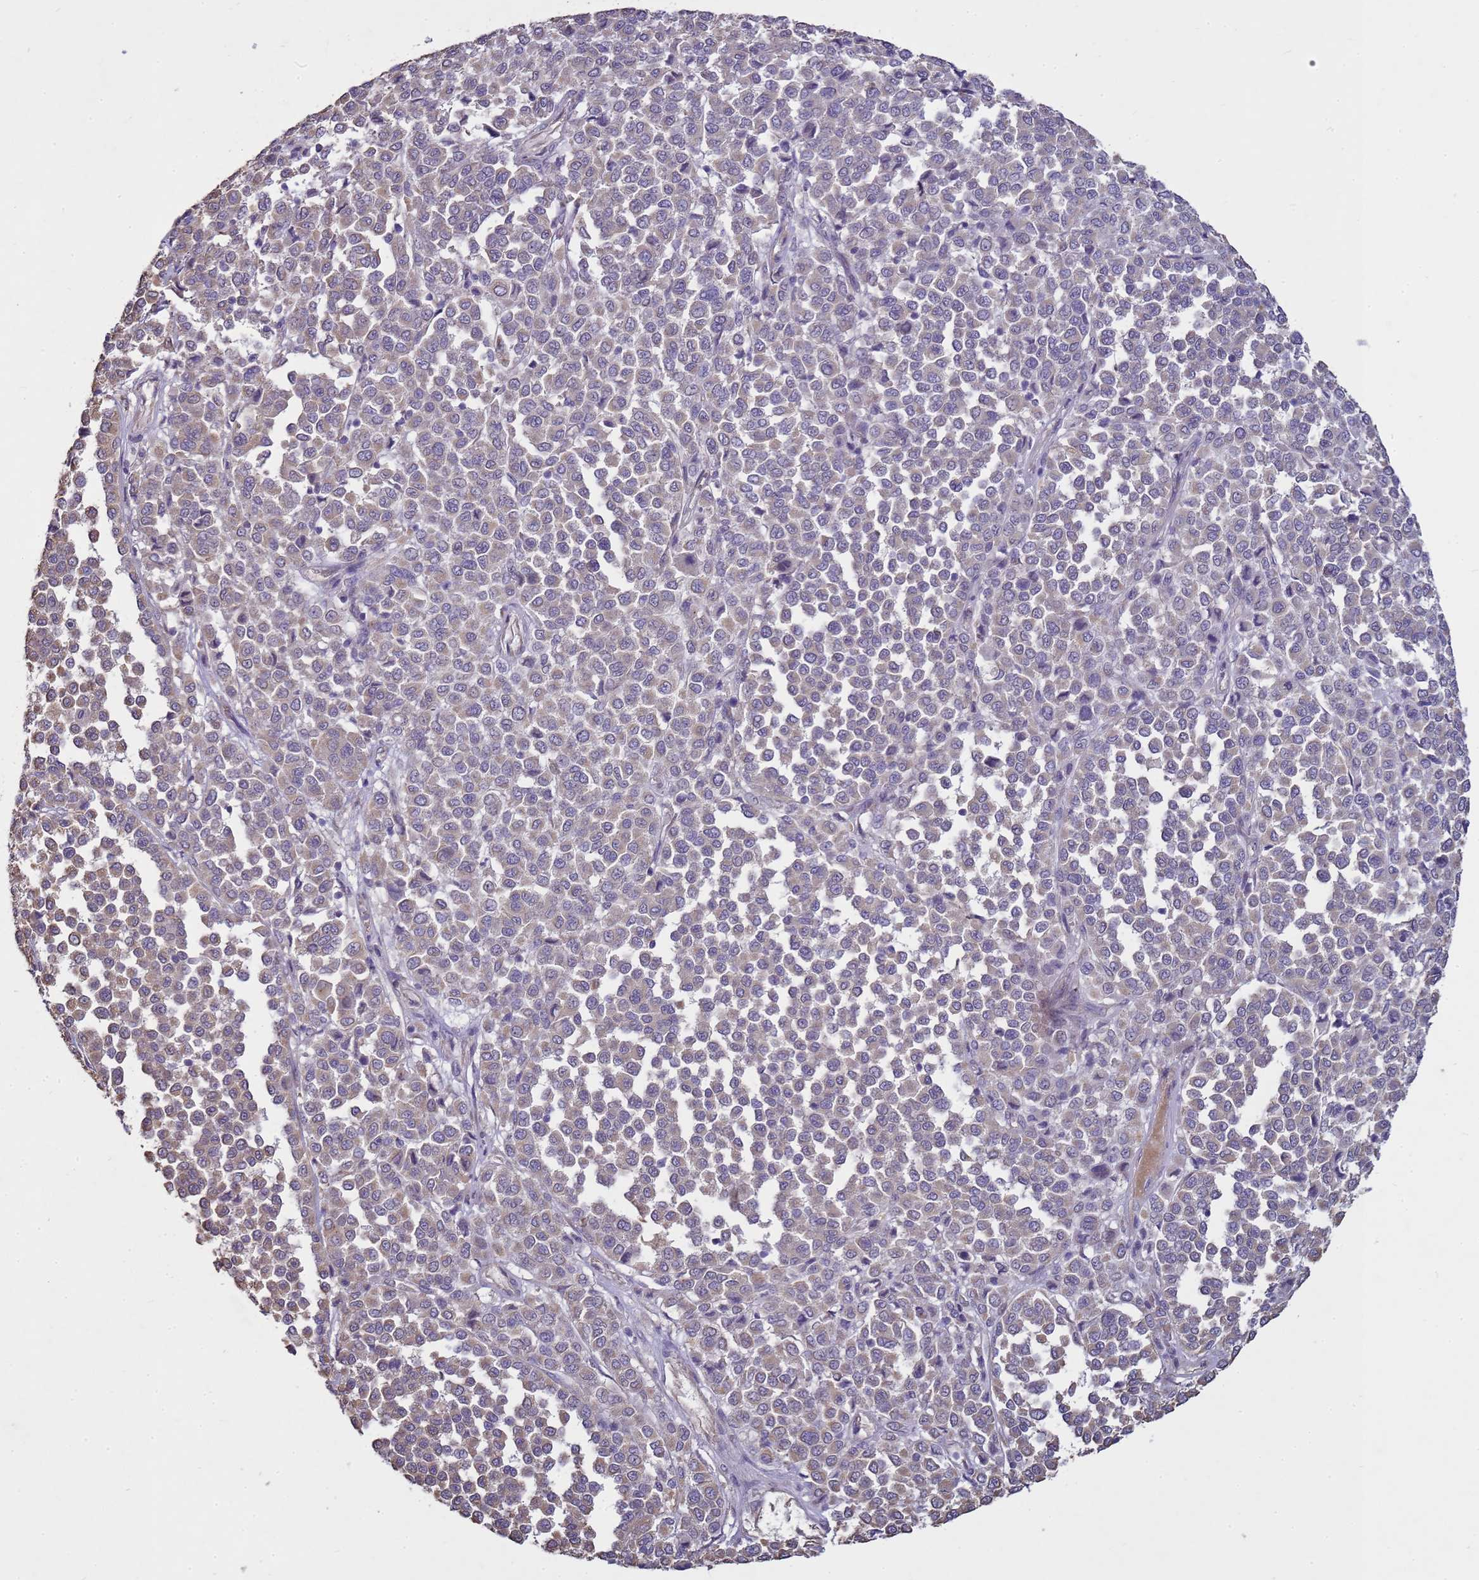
{"staining": {"intensity": "weak", "quantity": "25%-75%", "location": "cytoplasmic/membranous"}, "tissue": "melanoma", "cell_type": "Tumor cells", "image_type": "cancer", "snomed": [{"axis": "morphology", "description": "Malignant melanoma, Metastatic site"}, {"axis": "topography", "description": "Pancreas"}], "caption": "The image shows immunohistochemical staining of malignant melanoma (metastatic site). There is weak cytoplasmic/membranous positivity is seen in about 25%-75% of tumor cells. (Brightfield microscopy of DAB IHC at high magnification).", "gene": "SGIP1", "patient": {"sex": "female", "age": 30}}